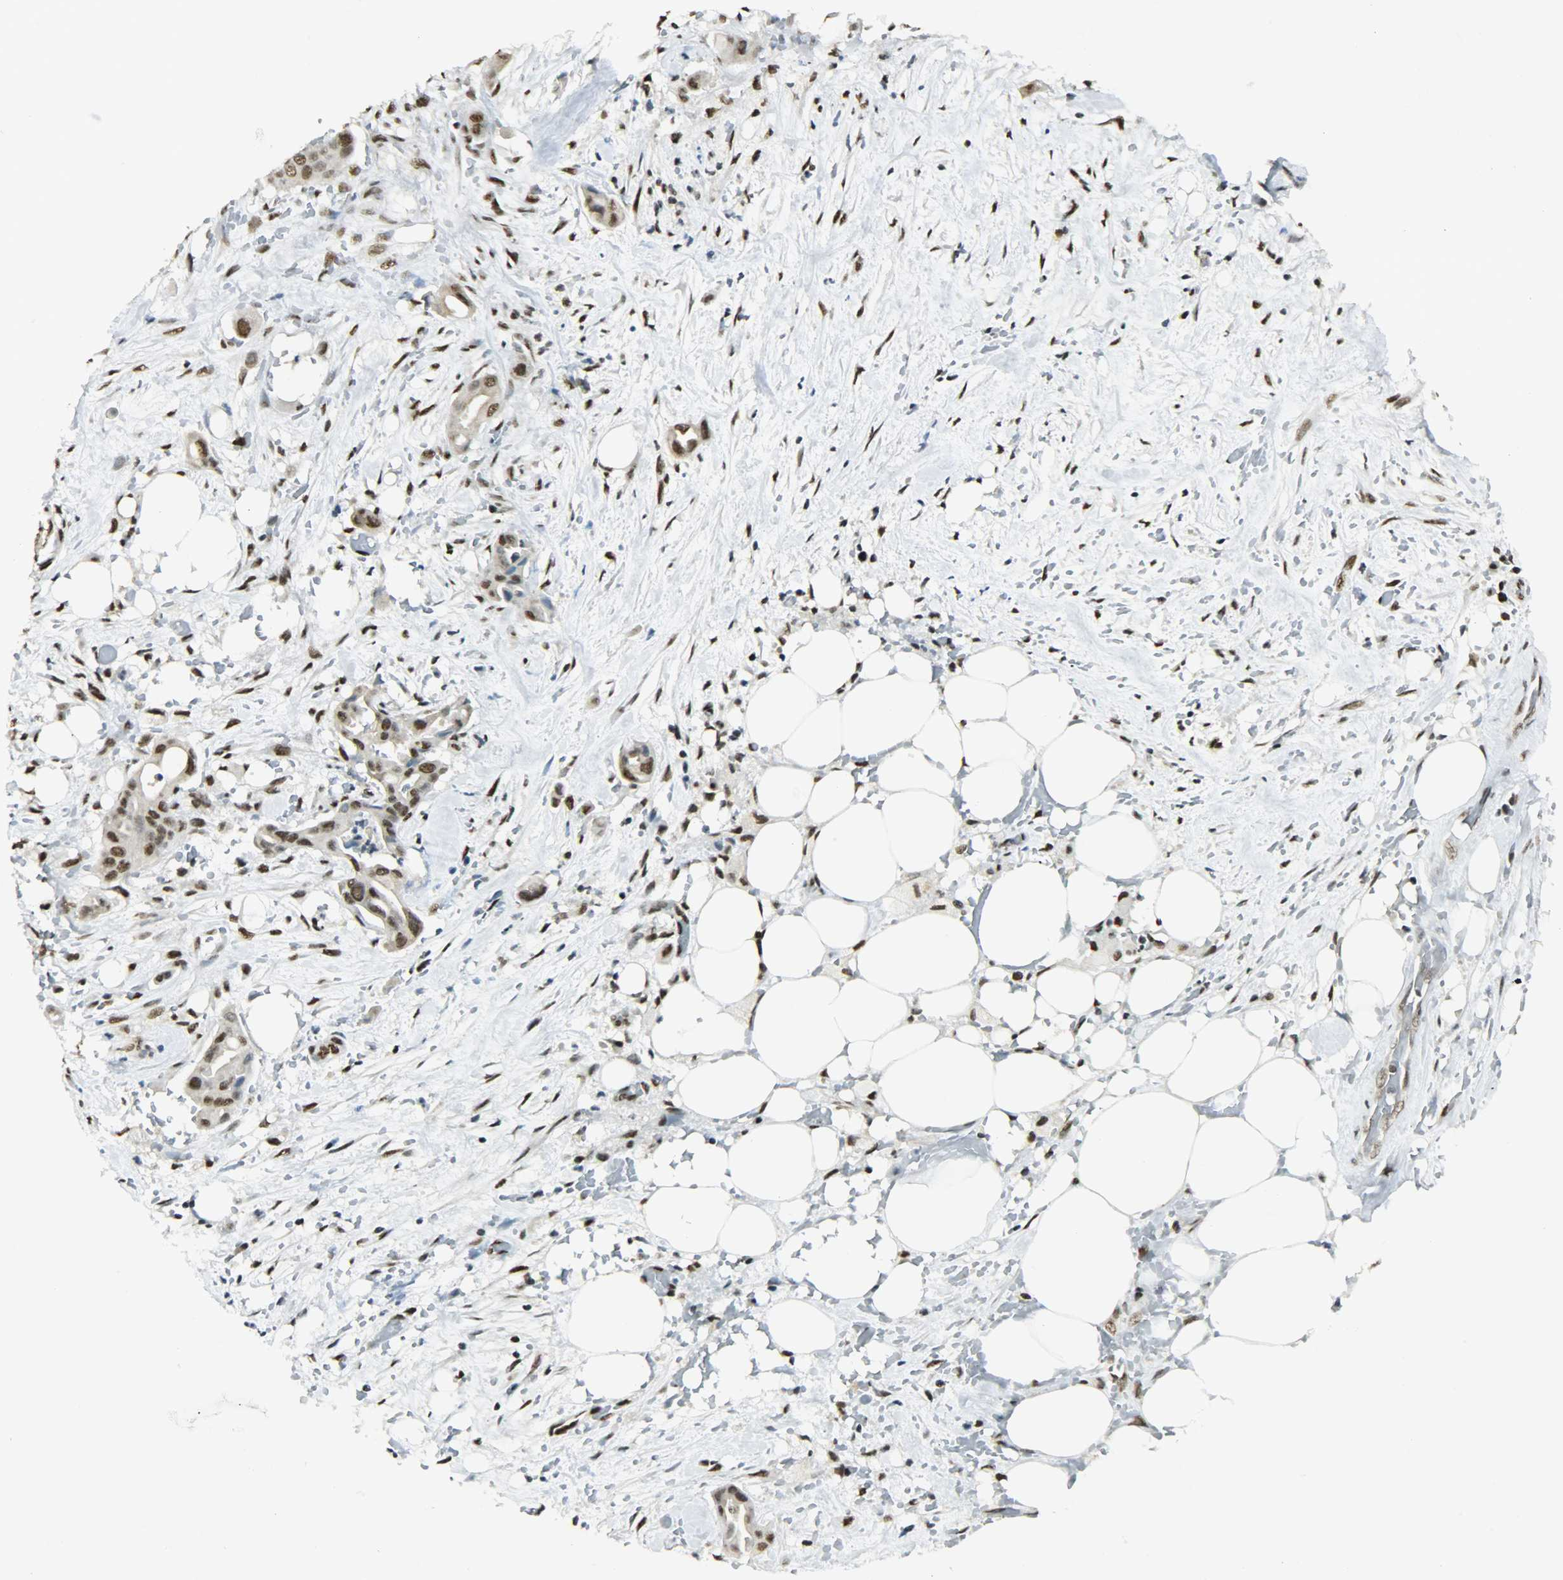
{"staining": {"intensity": "strong", "quantity": ">75%", "location": "nuclear"}, "tissue": "liver cancer", "cell_type": "Tumor cells", "image_type": "cancer", "snomed": [{"axis": "morphology", "description": "Cholangiocarcinoma"}, {"axis": "topography", "description": "Liver"}], "caption": "A brown stain labels strong nuclear positivity of a protein in liver cholangiocarcinoma tumor cells.", "gene": "MYEF2", "patient": {"sex": "female", "age": 68}}